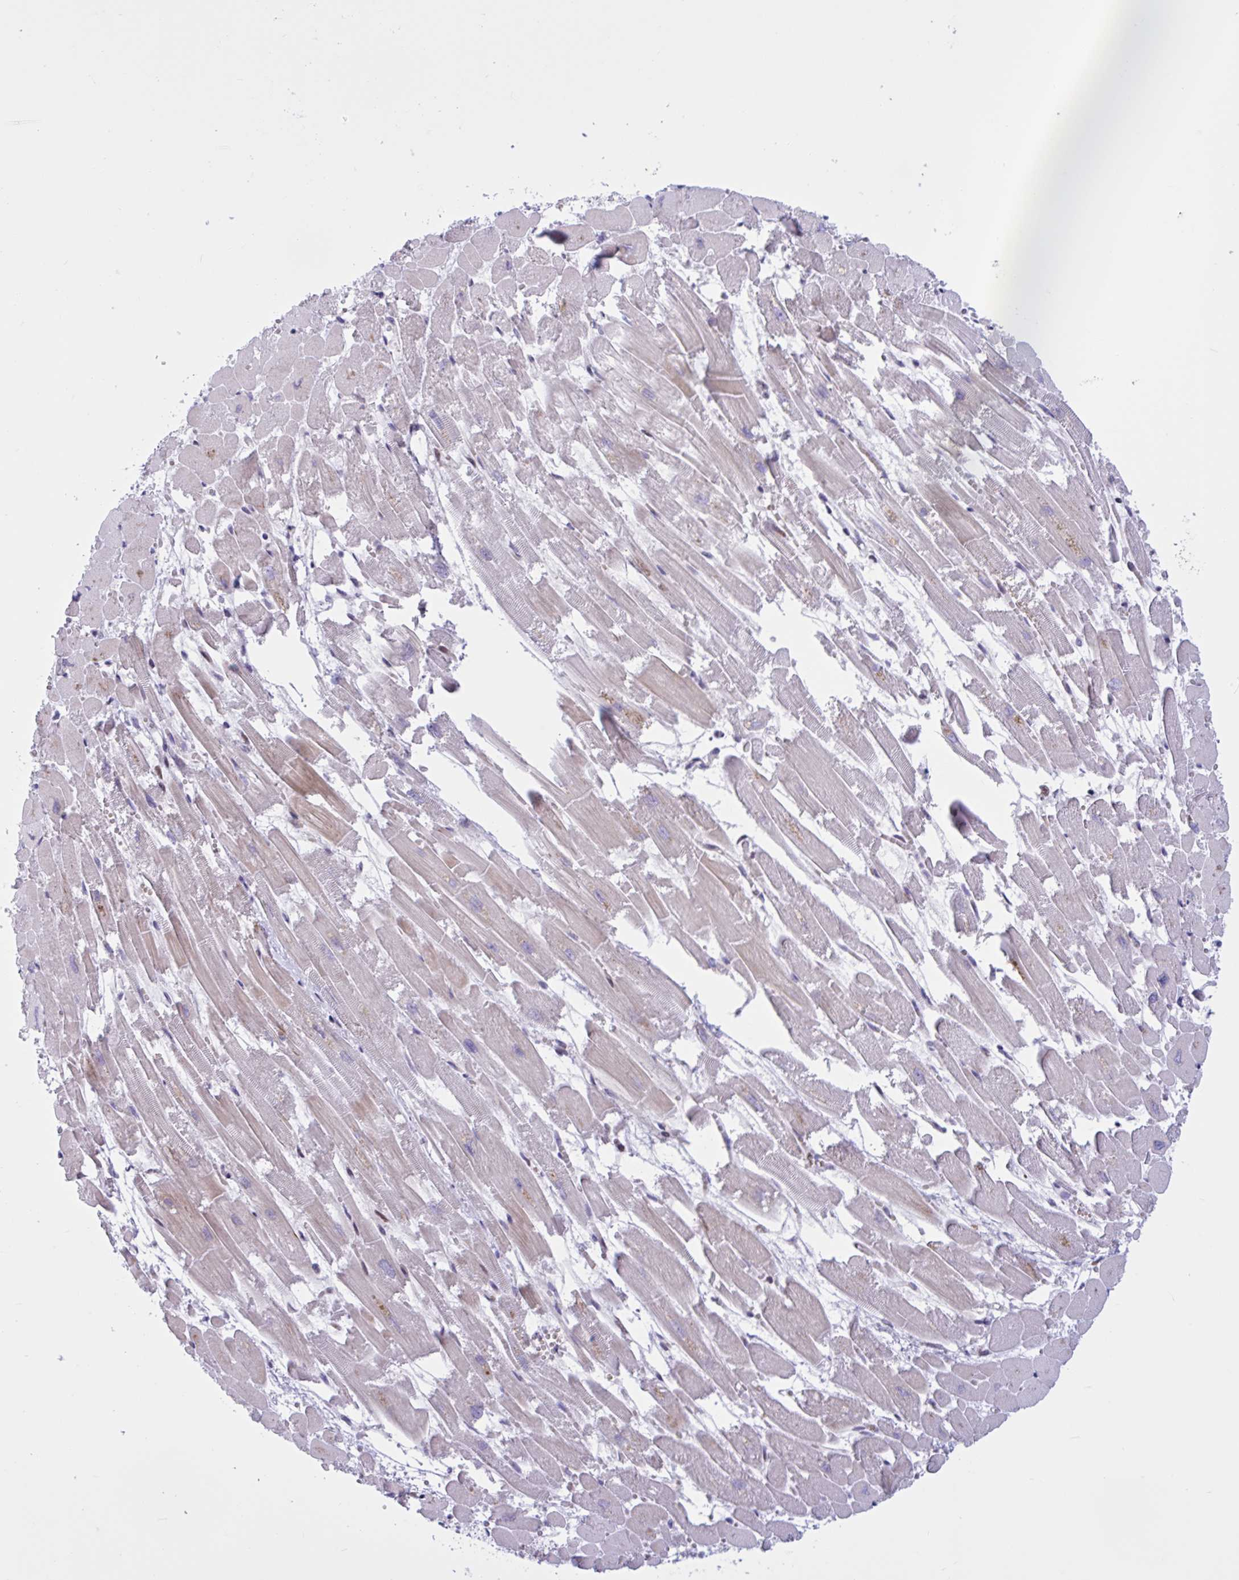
{"staining": {"intensity": "moderate", "quantity": "<25%", "location": "cytoplasmic/membranous"}, "tissue": "heart muscle", "cell_type": "Cardiomyocytes", "image_type": "normal", "snomed": [{"axis": "morphology", "description": "Normal tissue, NOS"}, {"axis": "topography", "description": "Heart"}], "caption": "Unremarkable heart muscle reveals moderate cytoplasmic/membranous expression in about <25% of cardiomyocytes.", "gene": "RBL1", "patient": {"sex": "female", "age": 52}}